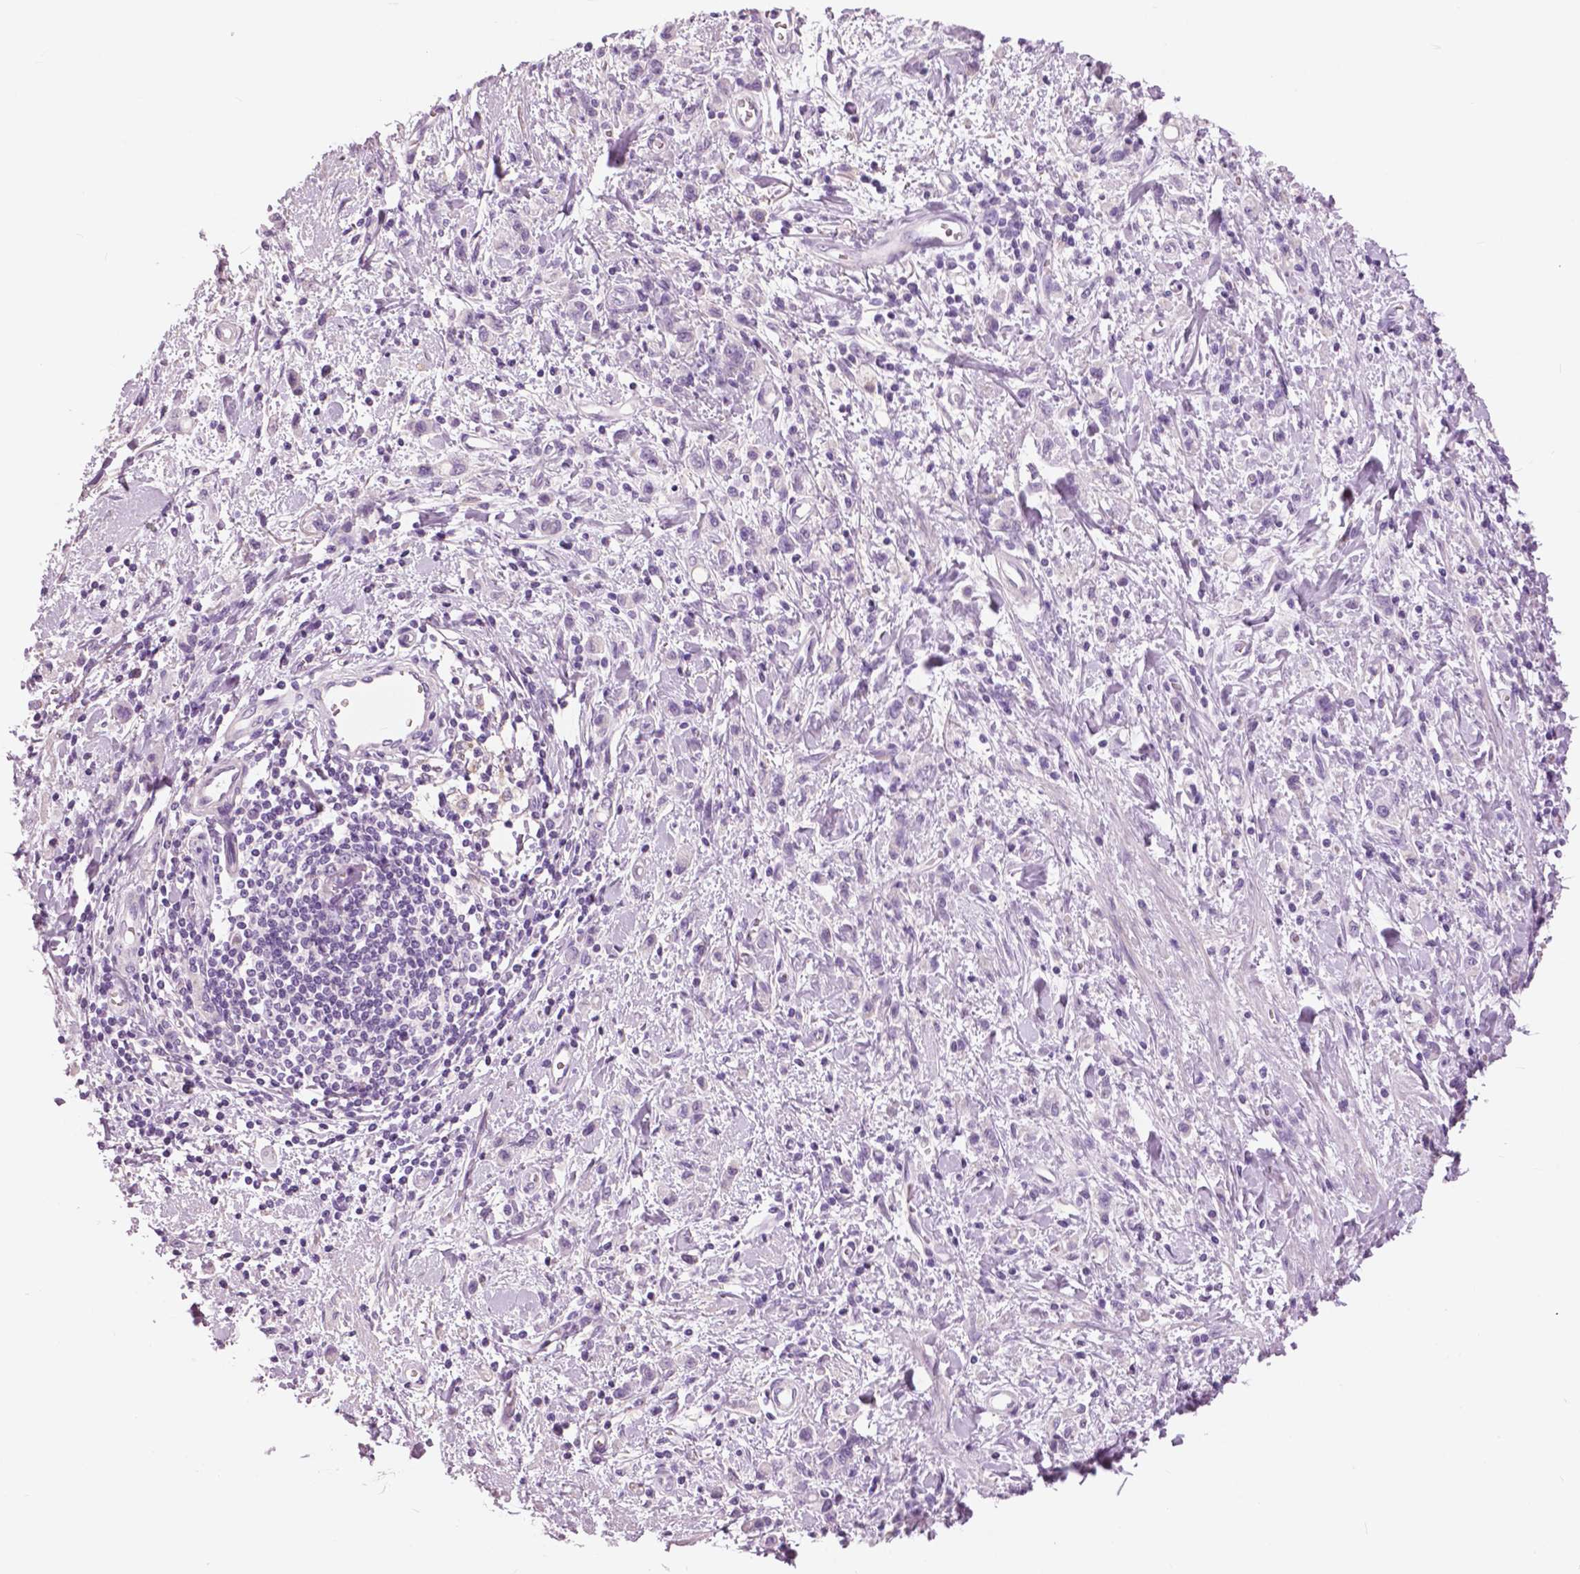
{"staining": {"intensity": "negative", "quantity": "none", "location": "none"}, "tissue": "stomach cancer", "cell_type": "Tumor cells", "image_type": "cancer", "snomed": [{"axis": "morphology", "description": "Adenocarcinoma, NOS"}, {"axis": "topography", "description": "Stomach"}], "caption": "Stomach cancer was stained to show a protein in brown. There is no significant positivity in tumor cells. (DAB (3,3'-diaminobenzidine) IHC with hematoxylin counter stain).", "gene": "SERPINI1", "patient": {"sex": "male", "age": 77}}